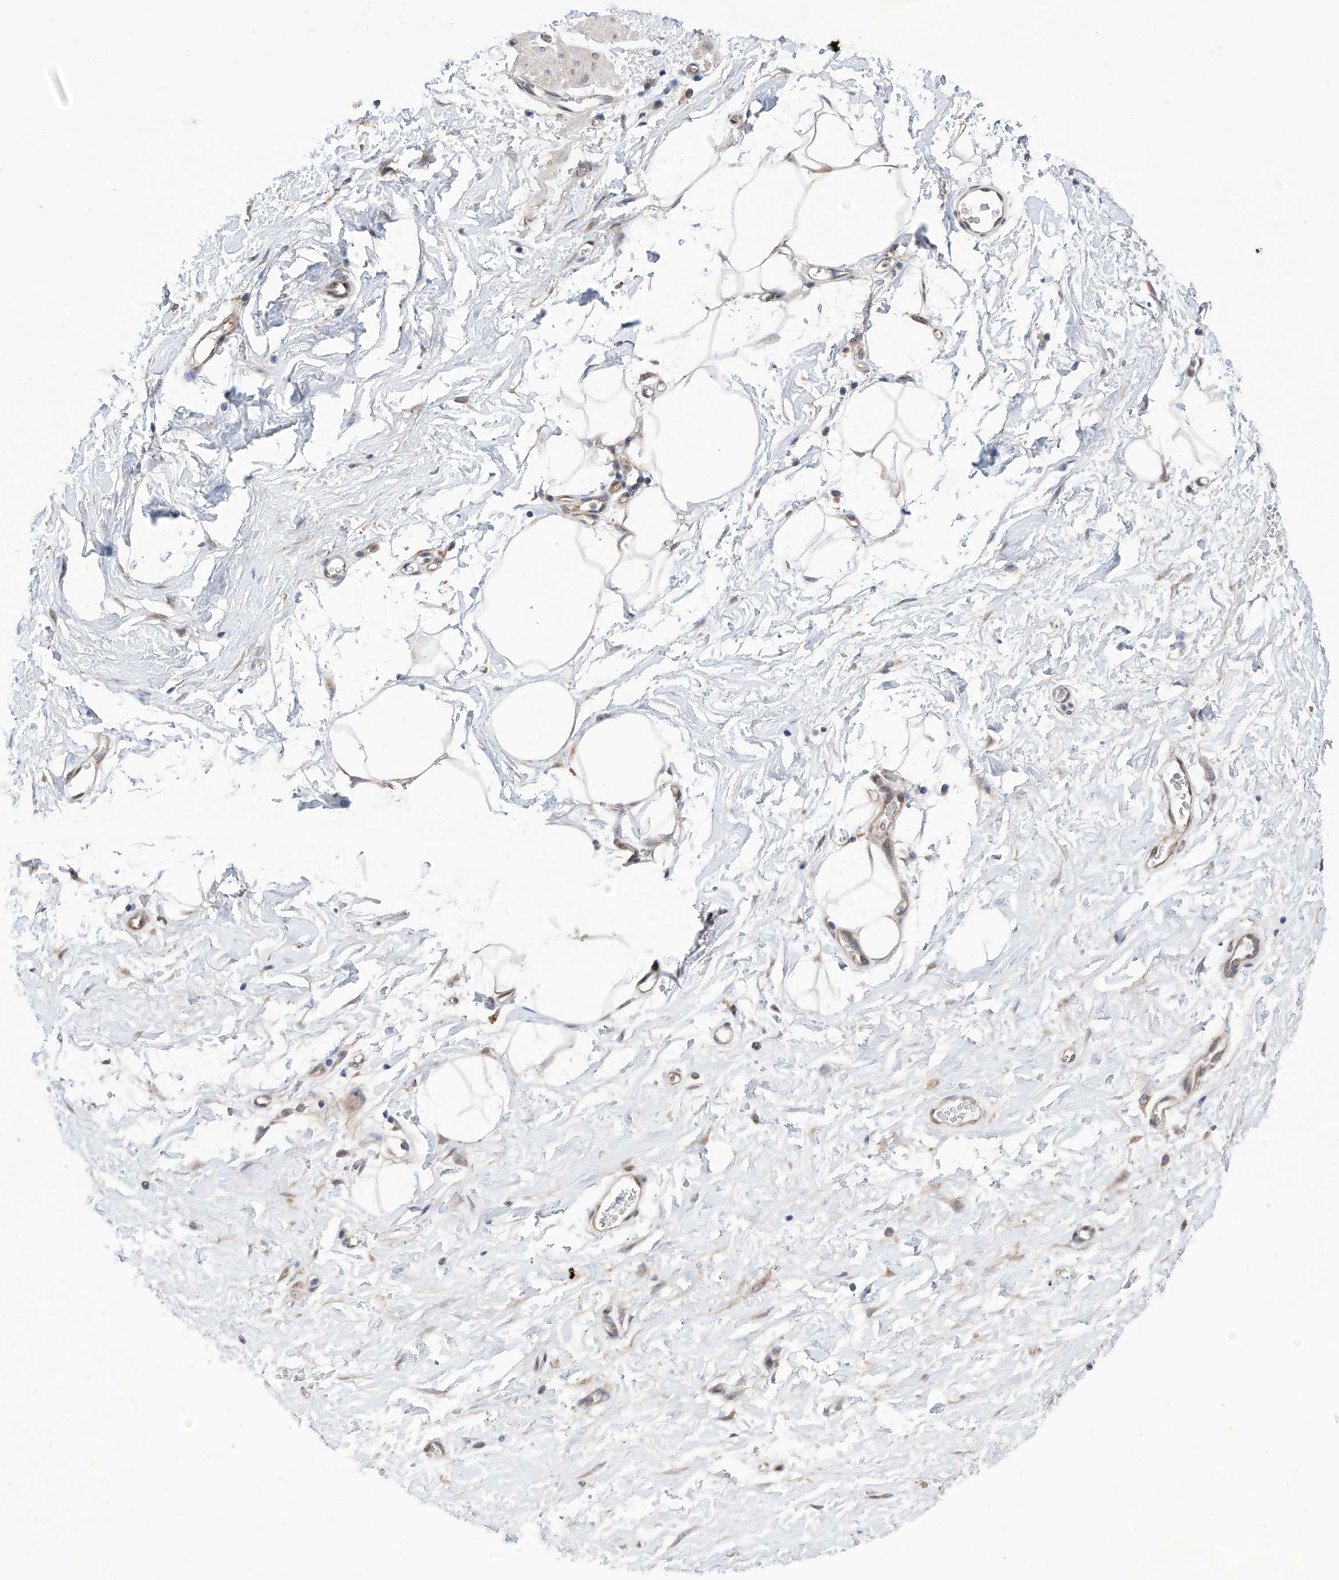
{"staining": {"intensity": "moderate", "quantity": ">75%", "location": "cytoplasmic/membranous"}, "tissue": "adipose tissue", "cell_type": "Adipocytes", "image_type": "normal", "snomed": [{"axis": "morphology", "description": "Normal tissue, NOS"}, {"axis": "morphology", "description": "Adenocarcinoma, NOS"}, {"axis": "topography", "description": "Pancreas"}, {"axis": "topography", "description": "Peripheral nerve tissue"}], "caption": "Immunohistochemistry (IHC) of normal human adipose tissue exhibits medium levels of moderate cytoplasmic/membranous positivity in about >75% of adipocytes. The protein of interest is shown in brown color, while the nuclei are stained blue.", "gene": "KTI12", "patient": {"sex": "male", "age": 59}}